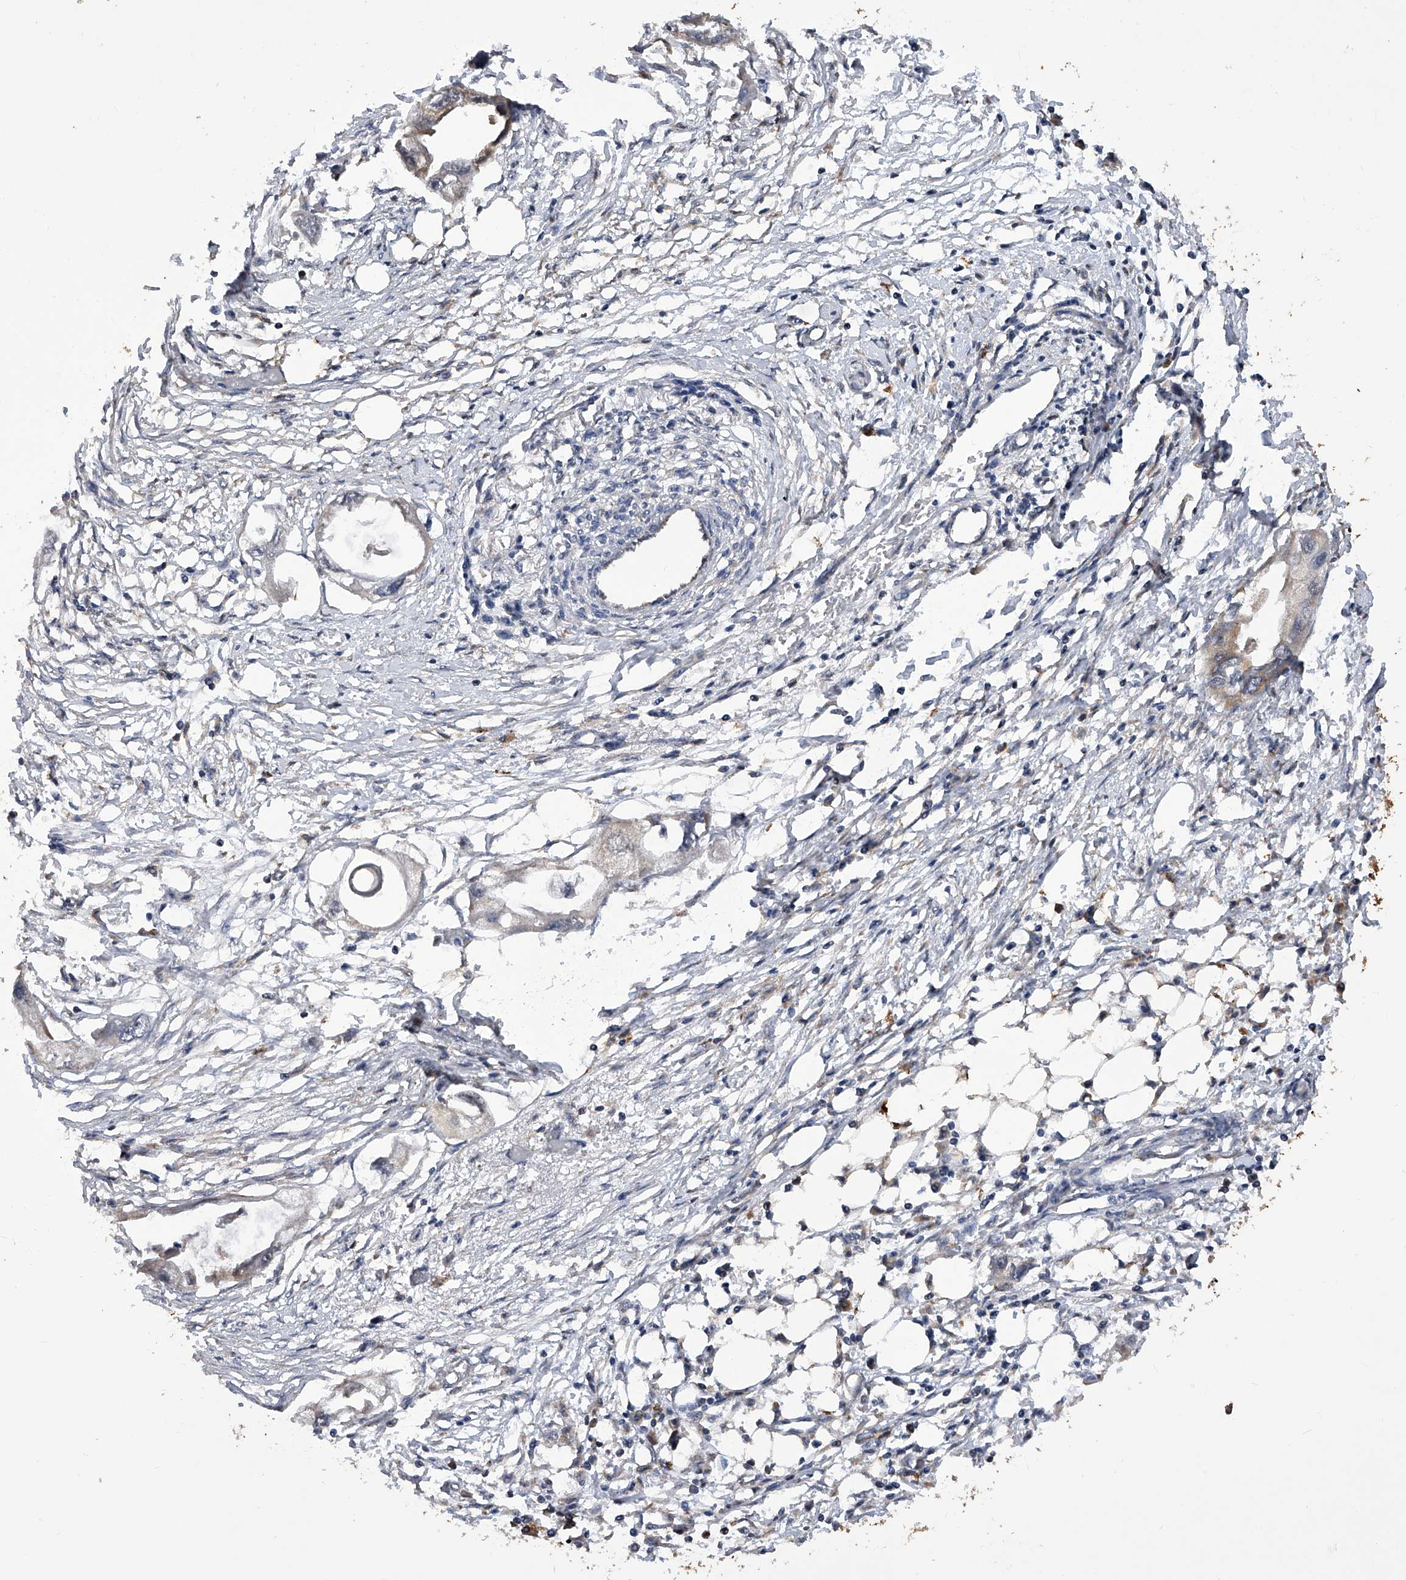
{"staining": {"intensity": "negative", "quantity": "none", "location": "none"}, "tissue": "endometrial cancer", "cell_type": "Tumor cells", "image_type": "cancer", "snomed": [{"axis": "morphology", "description": "Adenocarcinoma, NOS"}, {"axis": "morphology", "description": "Adenocarcinoma, metastatic, NOS"}, {"axis": "topography", "description": "Adipose tissue"}, {"axis": "topography", "description": "Endometrium"}], "caption": "Tumor cells are negative for protein expression in human endometrial cancer.", "gene": "GMDS", "patient": {"sex": "female", "age": 67}}